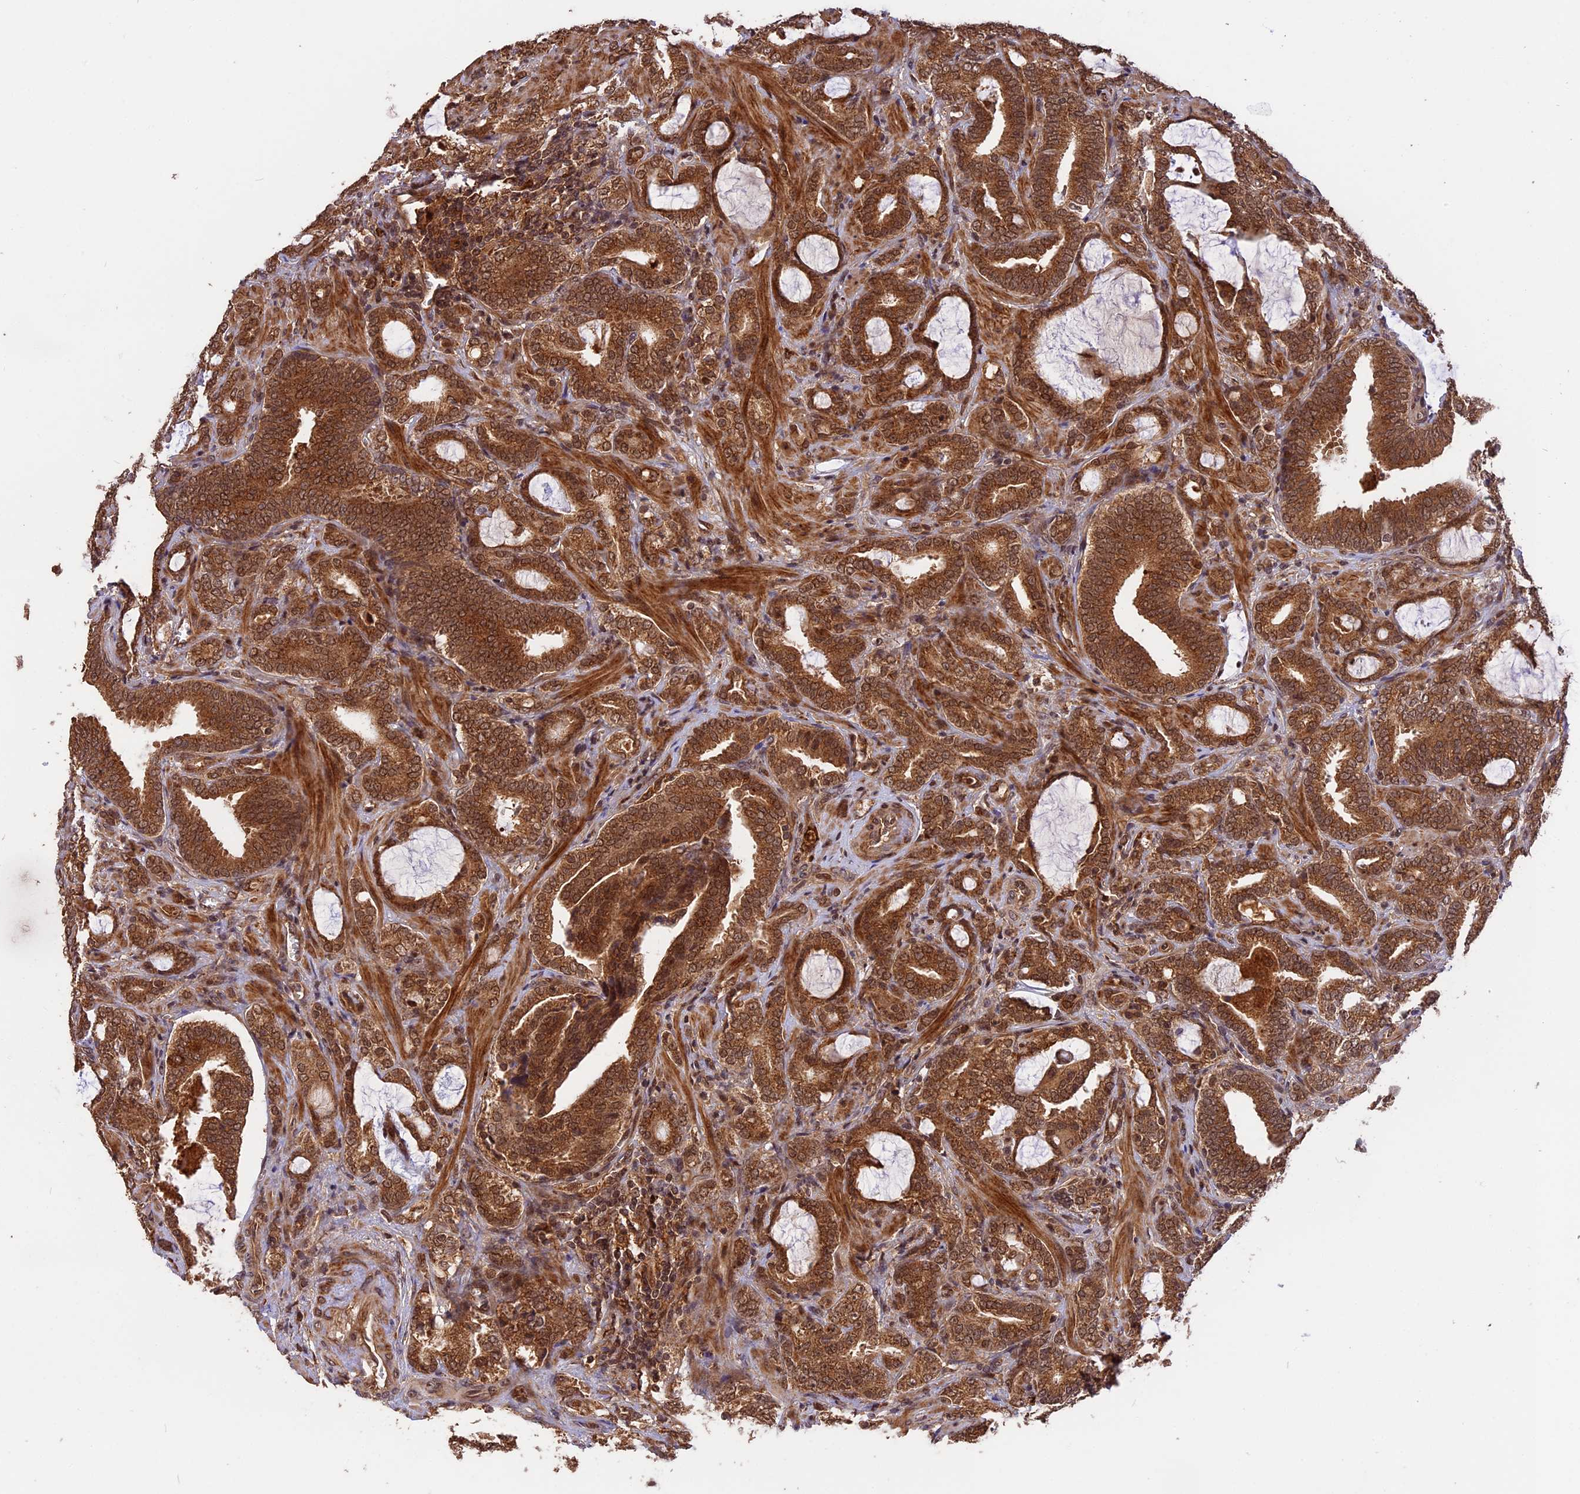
{"staining": {"intensity": "strong", "quantity": ">75%", "location": "cytoplasmic/membranous,nuclear"}, "tissue": "prostate cancer", "cell_type": "Tumor cells", "image_type": "cancer", "snomed": [{"axis": "morphology", "description": "Adenocarcinoma, High grade"}, {"axis": "topography", "description": "Prostate and seminal vesicle, NOS"}], "caption": "An IHC image of tumor tissue is shown. Protein staining in brown shows strong cytoplasmic/membranous and nuclear positivity in adenocarcinoma (high-grade) (prostate) within tumor cells.", "gene": "ESCO1", "patient": {"sex": "male", "age": 67}}